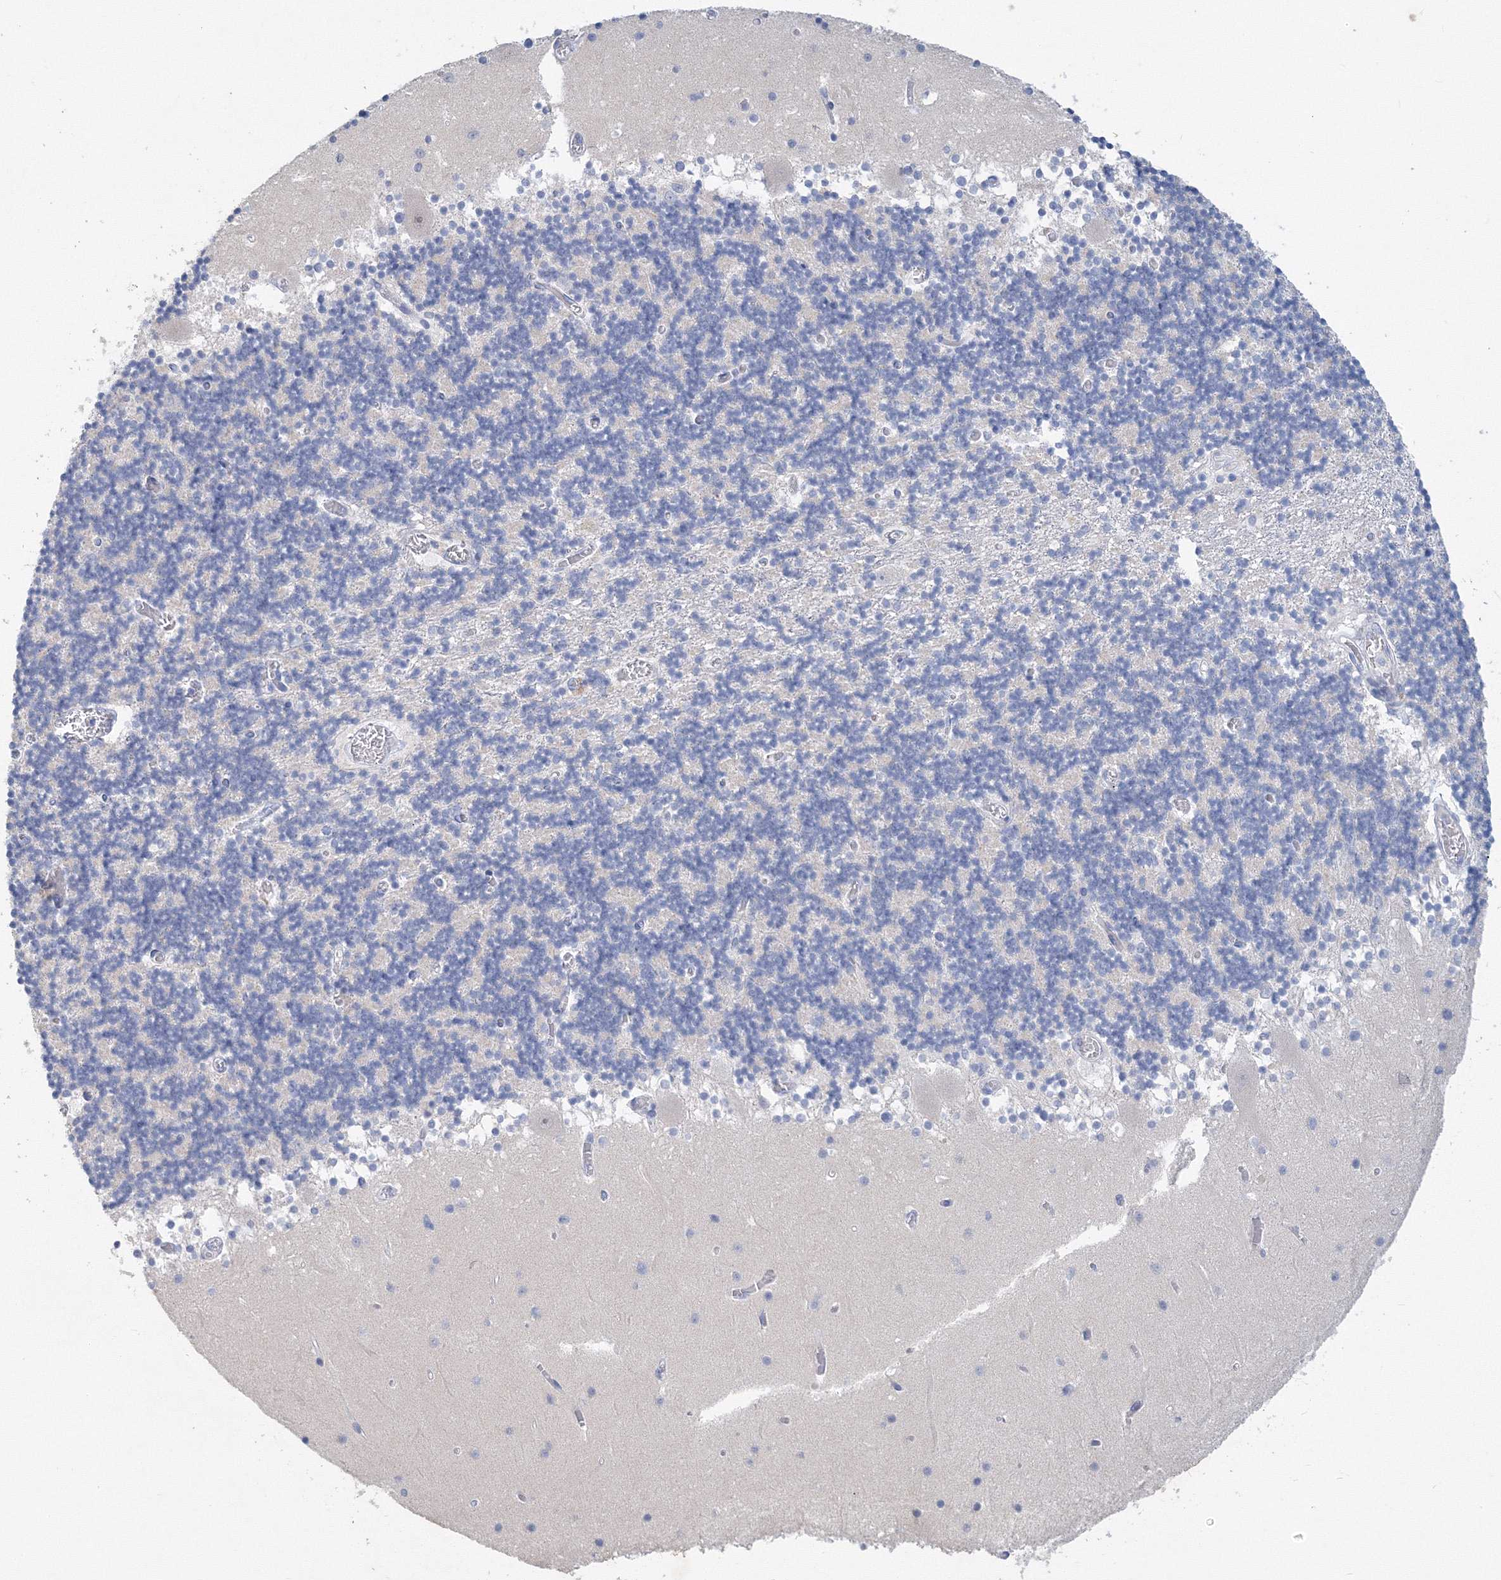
{"staining": {"intensity": "negative", "quantity": "none", "location": "none"}, "tissue": "cerebellum", "cell_type": "Cells in granular layer", "image_type": "normal", "snomed": [{"axis": "morphology", "description": "Normal tissue, NOS"}, {"axis": "topography", "description": "Cerebellum"}], "caption": "Histopathology image shows no significant protein staining in cells in granular layer of benign cerebellum. (DAB (3,3'-diaminobenzidine) immunohistochemistry (IHC), high magnification).", "gene": "OSBPL6", "patient": {"sex": "female", "age": 28}}